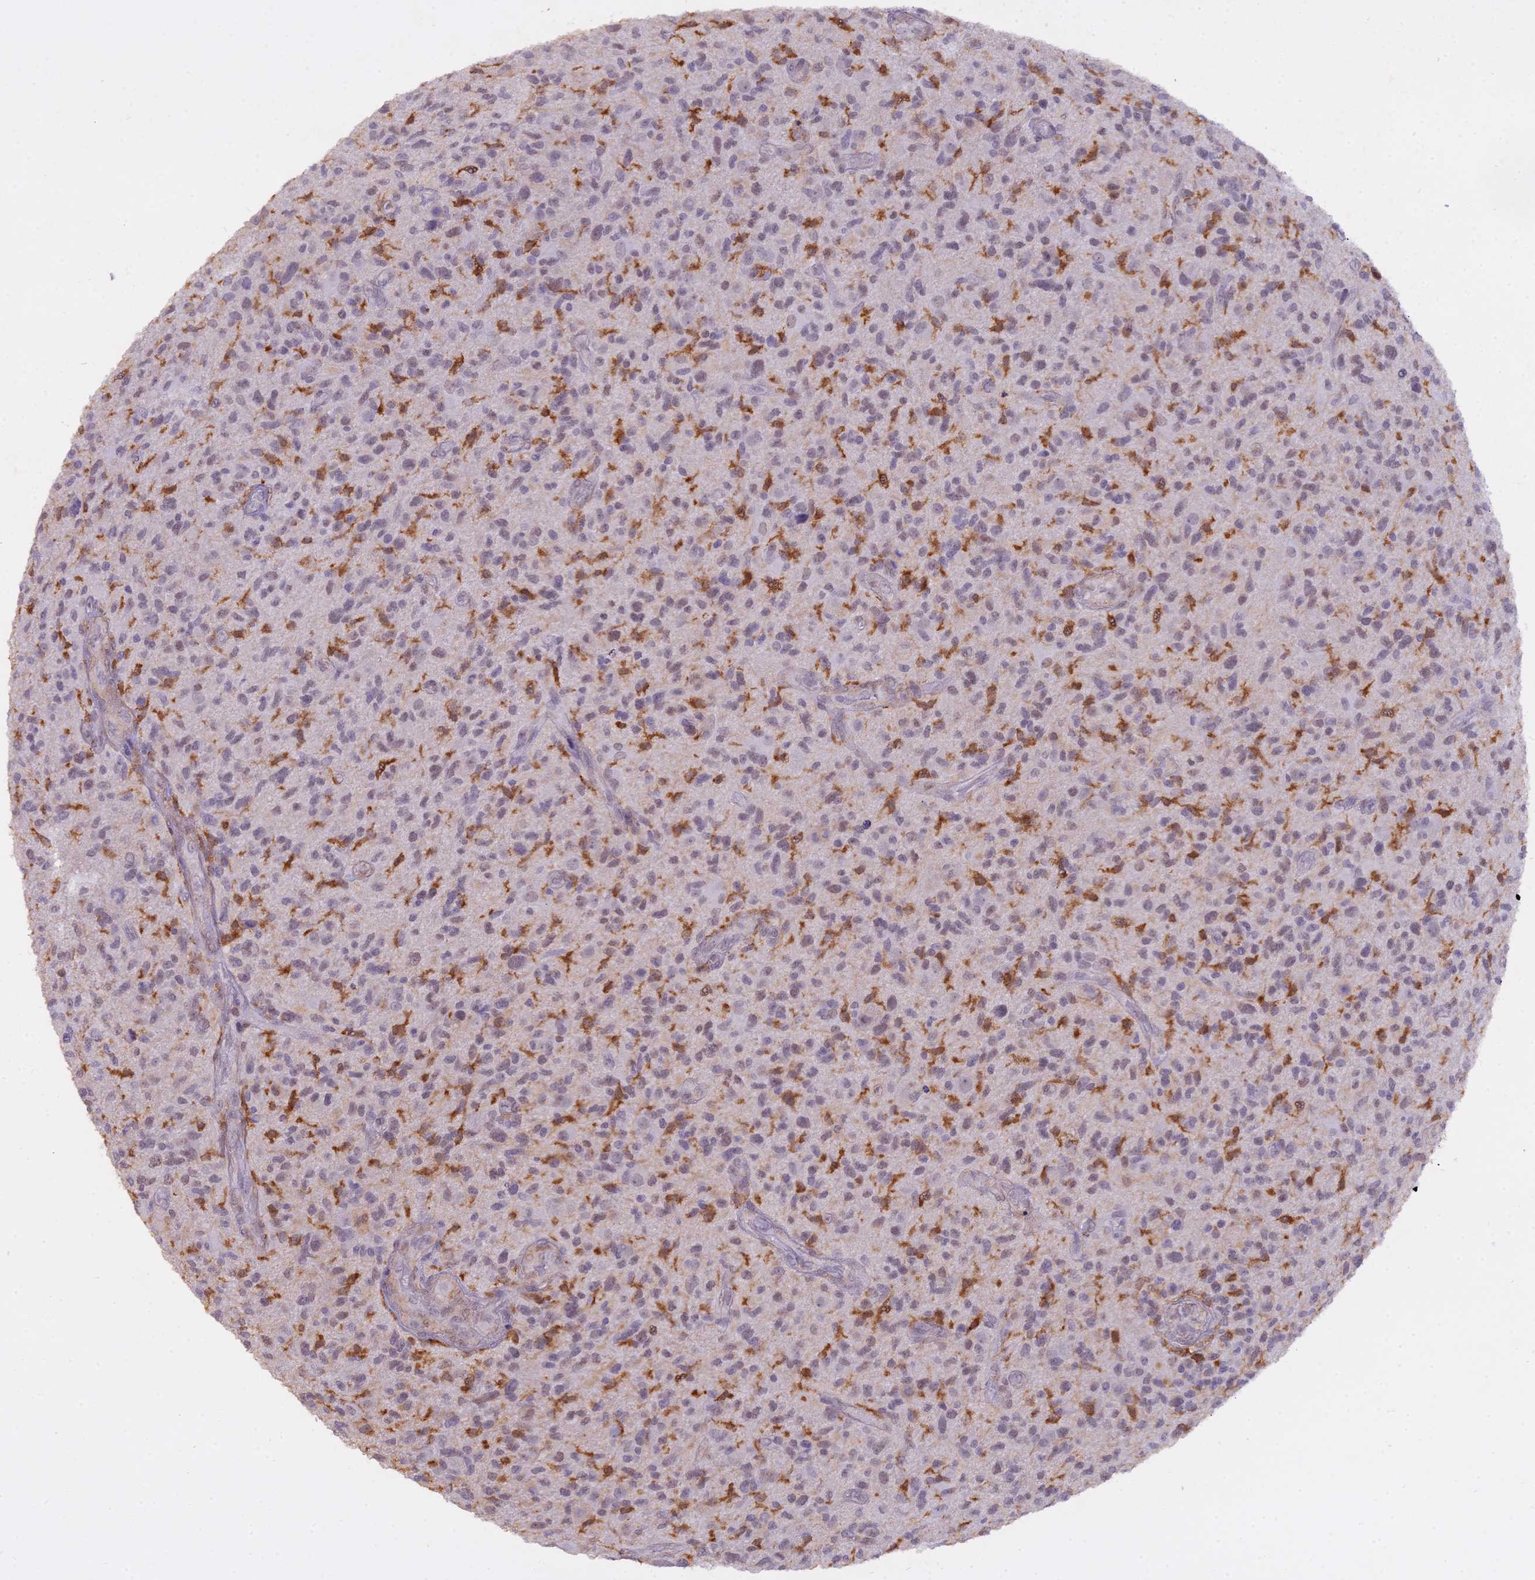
{"staining": {"intensity": "moderate", "quantity": "<25%", "location": "cytoplasmic/membranous,nuclear"}, "tissue": "glioma", "cell_type": "Tumor cells", "image_type": "cancer", "snomed": [{"axis": "morphology", "description": "Glioma, malignant, High grade"}, {"axis": "topography", "description": "Brain"}], "caption": "Immunohistochemical staining of malignant glioma (high-grade) displays low levels of moderate cytoplasmic/membranous and nuclear staining in about <25% of tumor cells.", "gene": "BLNK", "patient": {"sex": "male", "age": 47}}